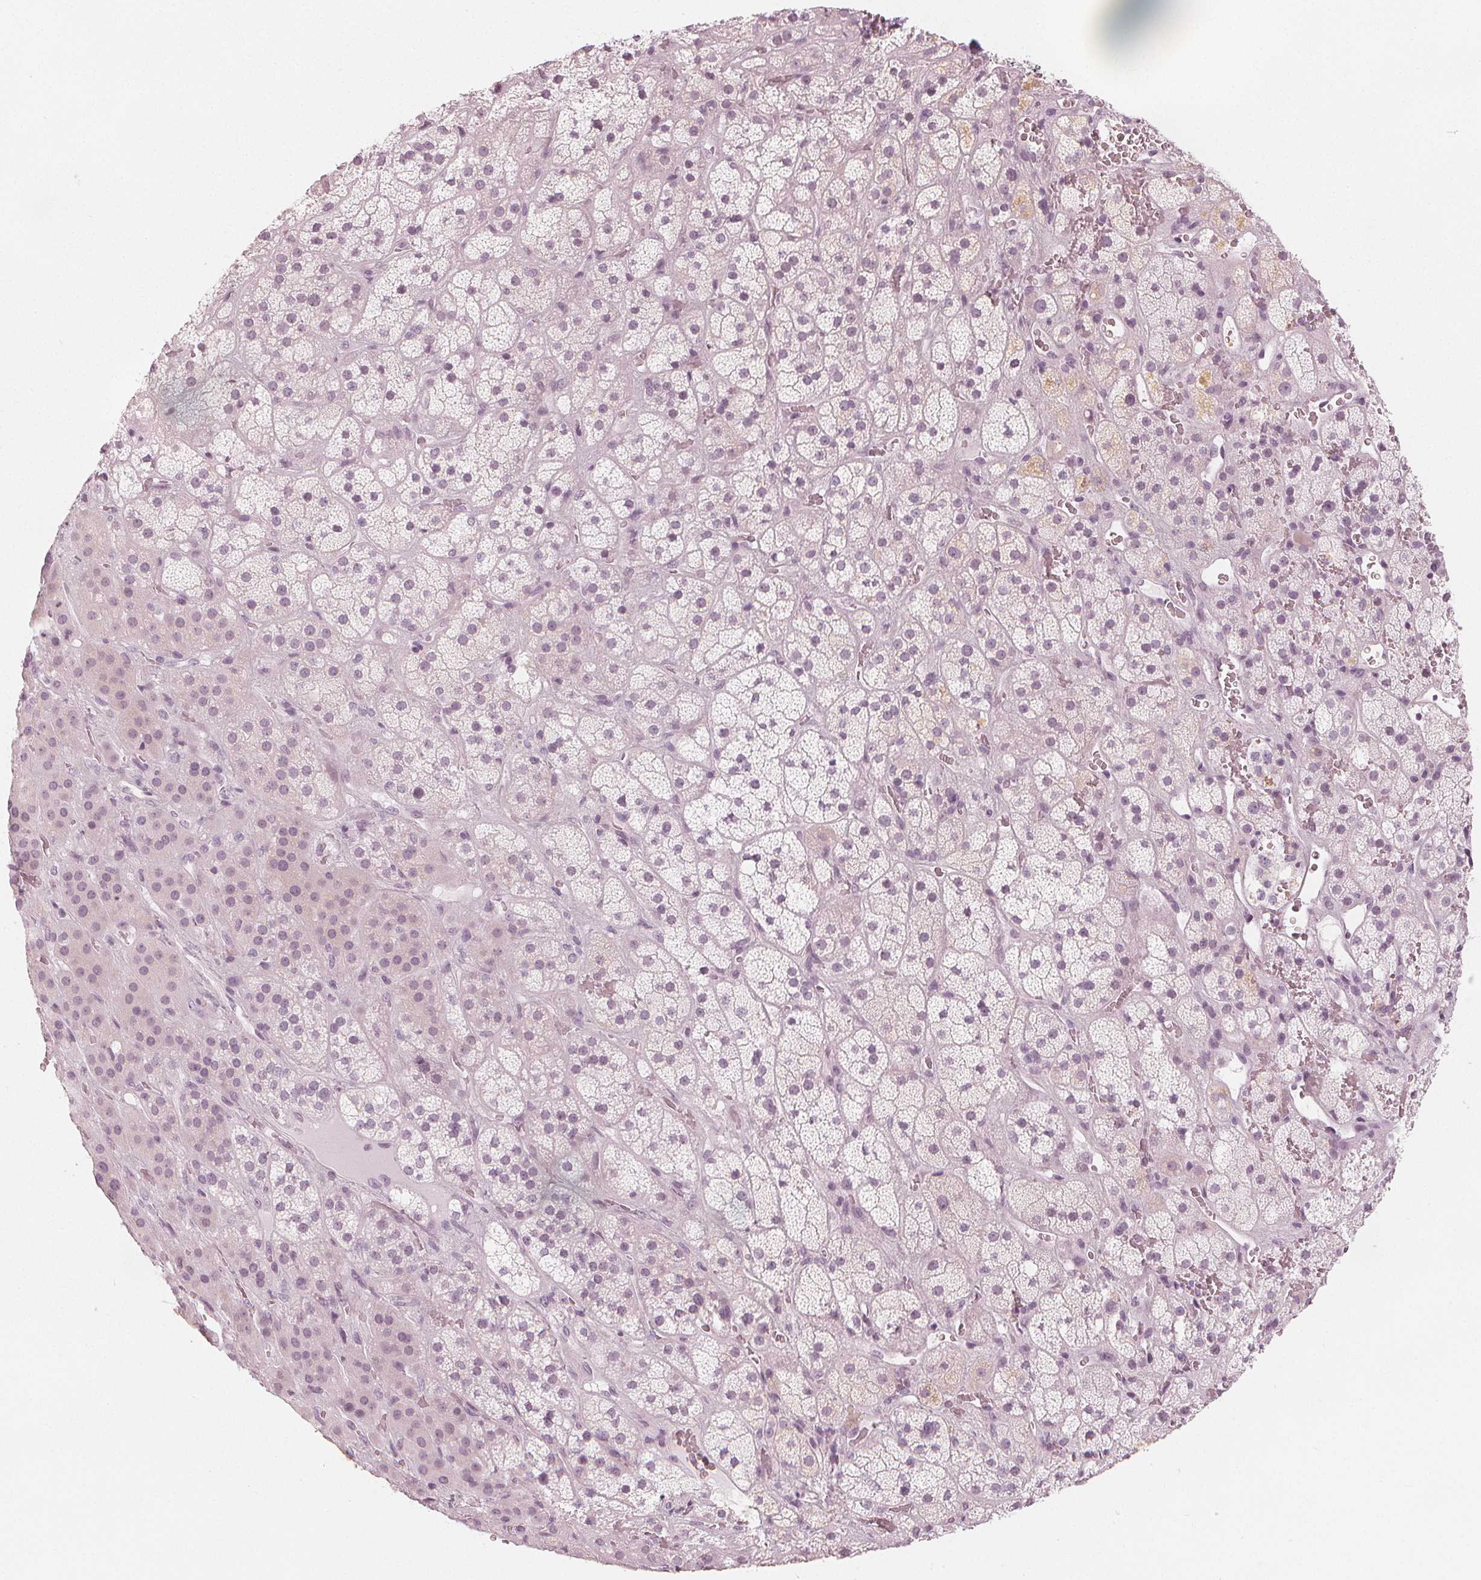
{"staining": {"intensity": "negative", "quantity": "none", "location": "none"}, "tissue": "adrenal gland", "cell_type": "Glandular cells", "image_type": "normal", "snomed": [{"axis": "morphology", "description": "Normal tissue, NOS"}, {"axis": "topography", "description": "Adrenal gland"}], "caption": "Adrenal gland stained for a protein using IHC reveals no expression glandular cells.", "gene": "PAEP", "patient": {"sex": "male", "age": 57}}